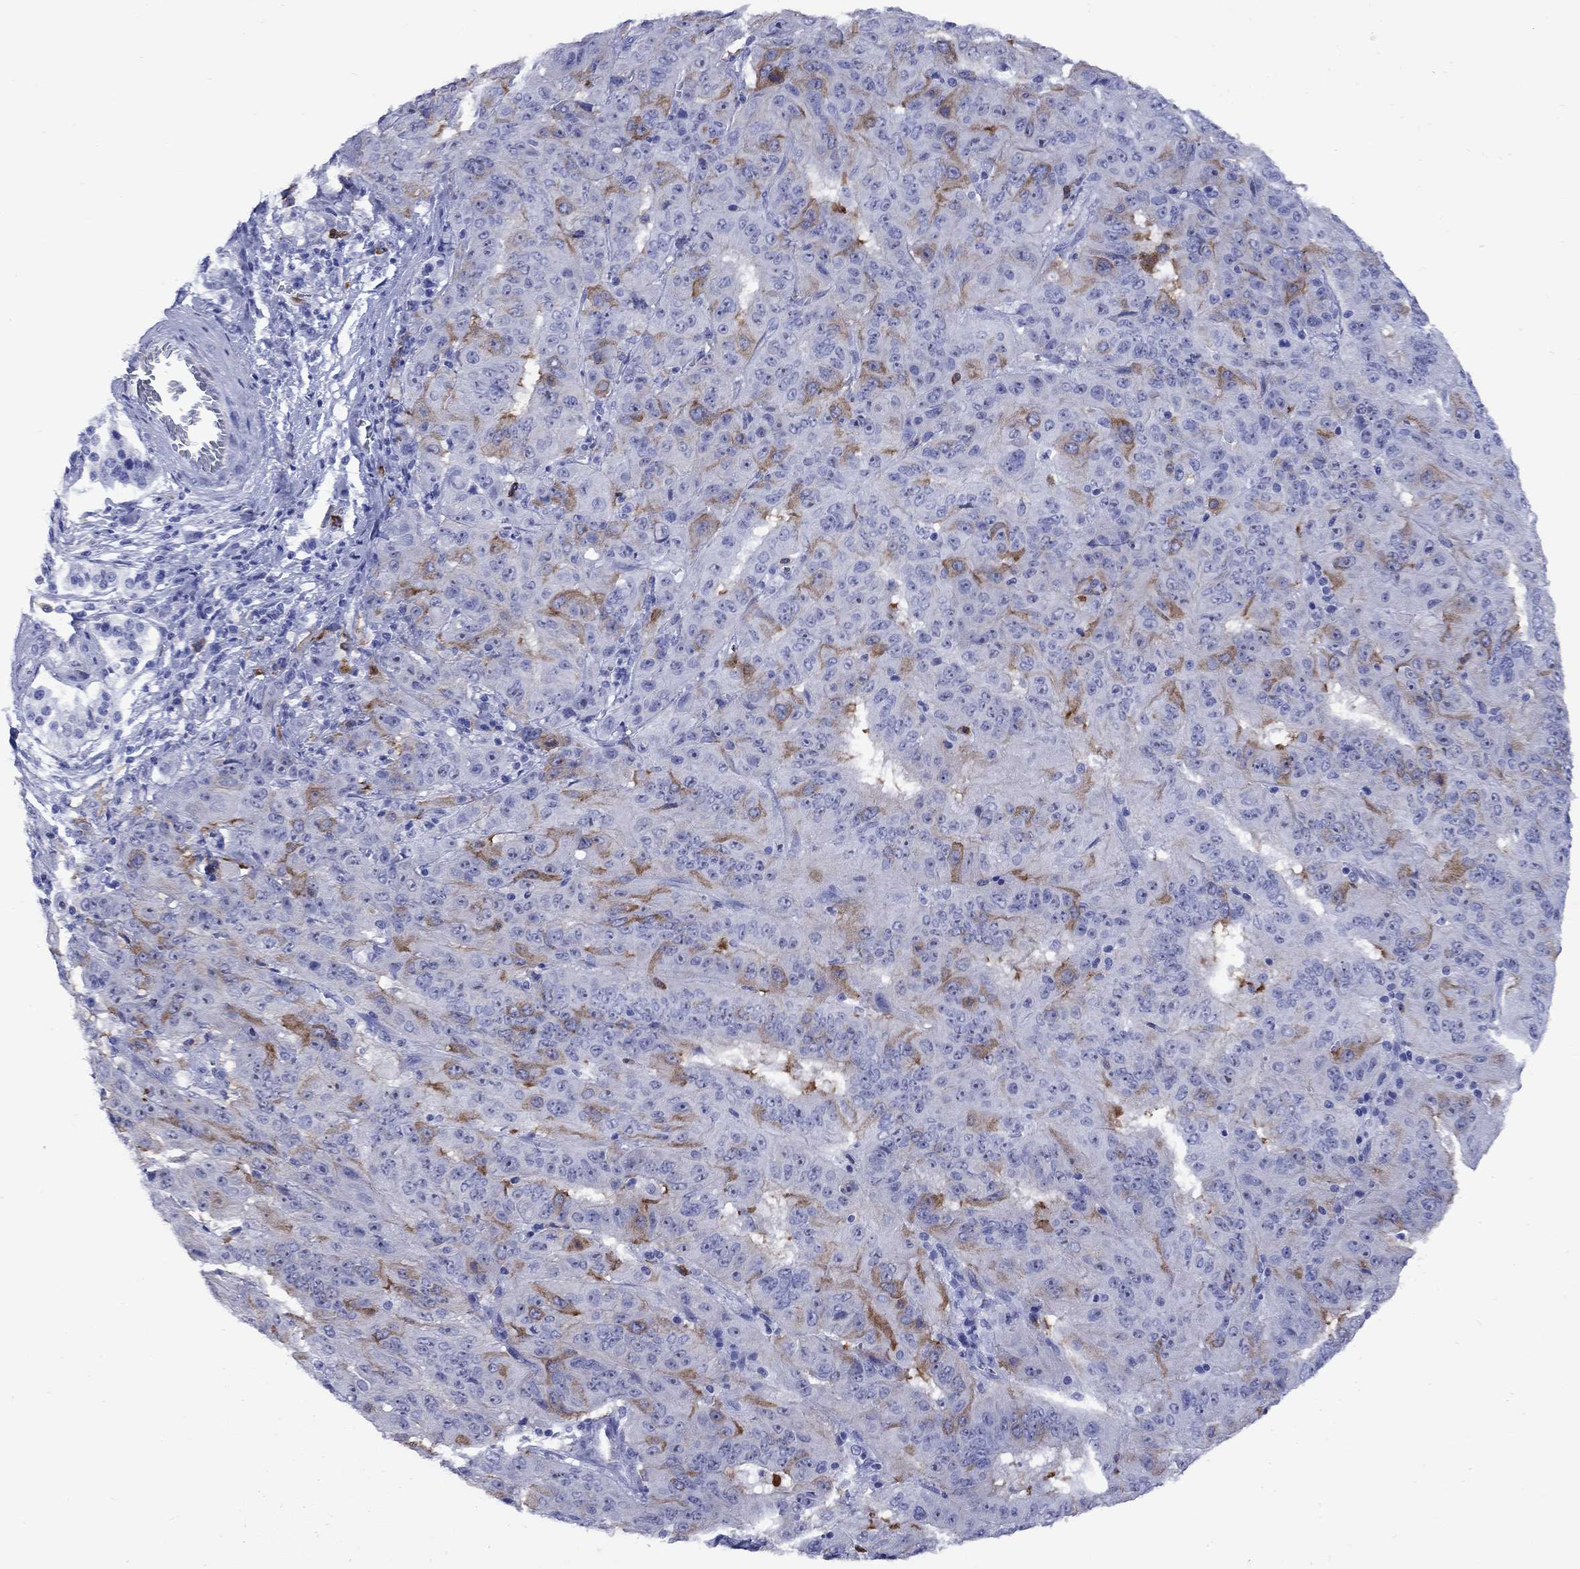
{"staining": {"intensity": "moderate", "quantity": "<25%", "location": "cytoplasmic/membranous"}, "tissue": "pancreatic cancer", "cell_type": "Tumor cells", "image_type": "cancer", "snomed": [{"axis": "morphology", "description": "Adenocarcinoma, NOS"}, {"axis": "topography", "description": "Pancreas"}], "caption": "Adenocarcinoma (pancreatic) stained for a protein (brown) reveals moderate cytoplasmic/membranous positive positivity in about <25% of tumor cells.", "gene": "TACC3", "patient": {"sex": "male", "age": 63}}